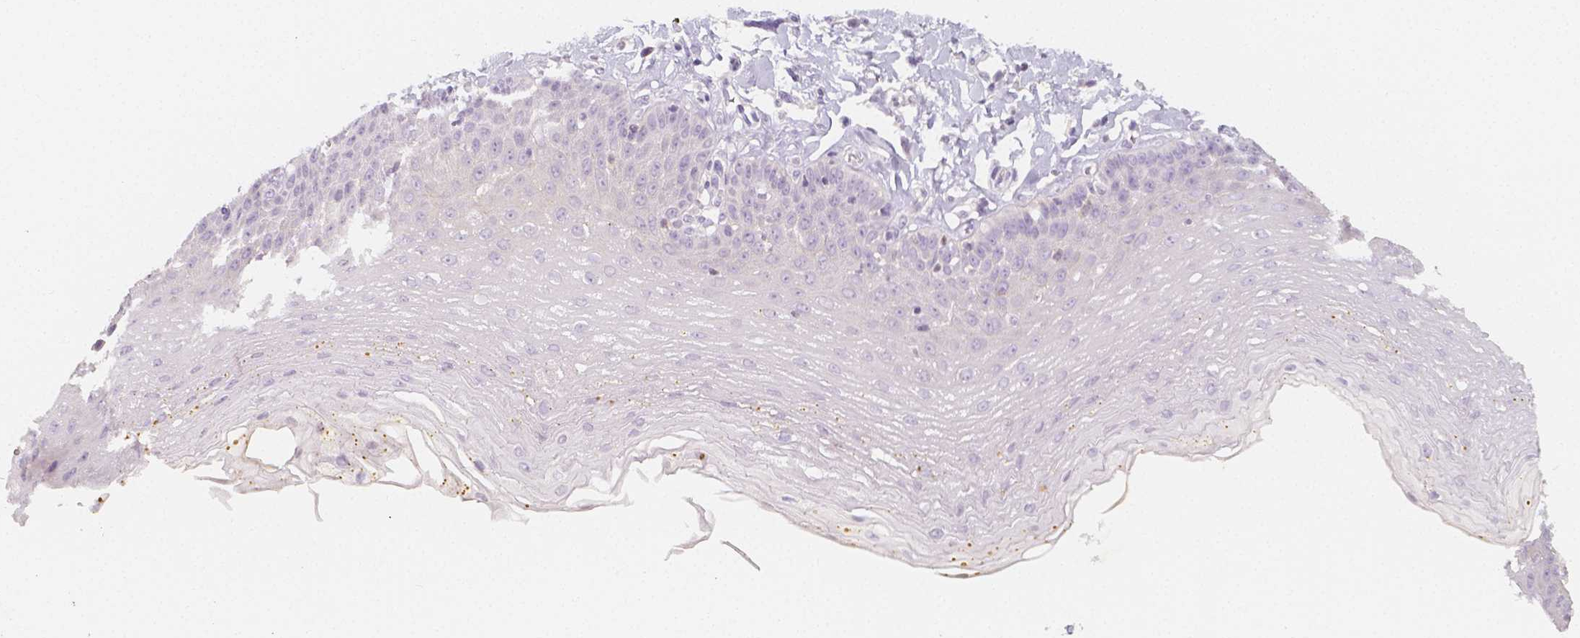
{"staining": {"intensity": "negative", "quantity": "none", "location": "none"}, "tissue": "esophagus", "cell_type": "Squamous epithelial cells", "image_type": "normal", "snomed": [{"axis": "morphology", "description": "Normal tissue, NOS"}, {"axis": "topography", "description": "Esophagus"}], "caption": "Immunohistochemistry histopathology image of unremarkable esophagus stained for a protein (brown), which exhibits no expression in squamous epithelial cells. (Stains: DAB immunohistochemistry (IHC) with hematoxylin counter stain, Microscopy: brightfield microscopy at high magnification).", "gene": "BATF", "patient": {"sex": "female", "age": 81}}